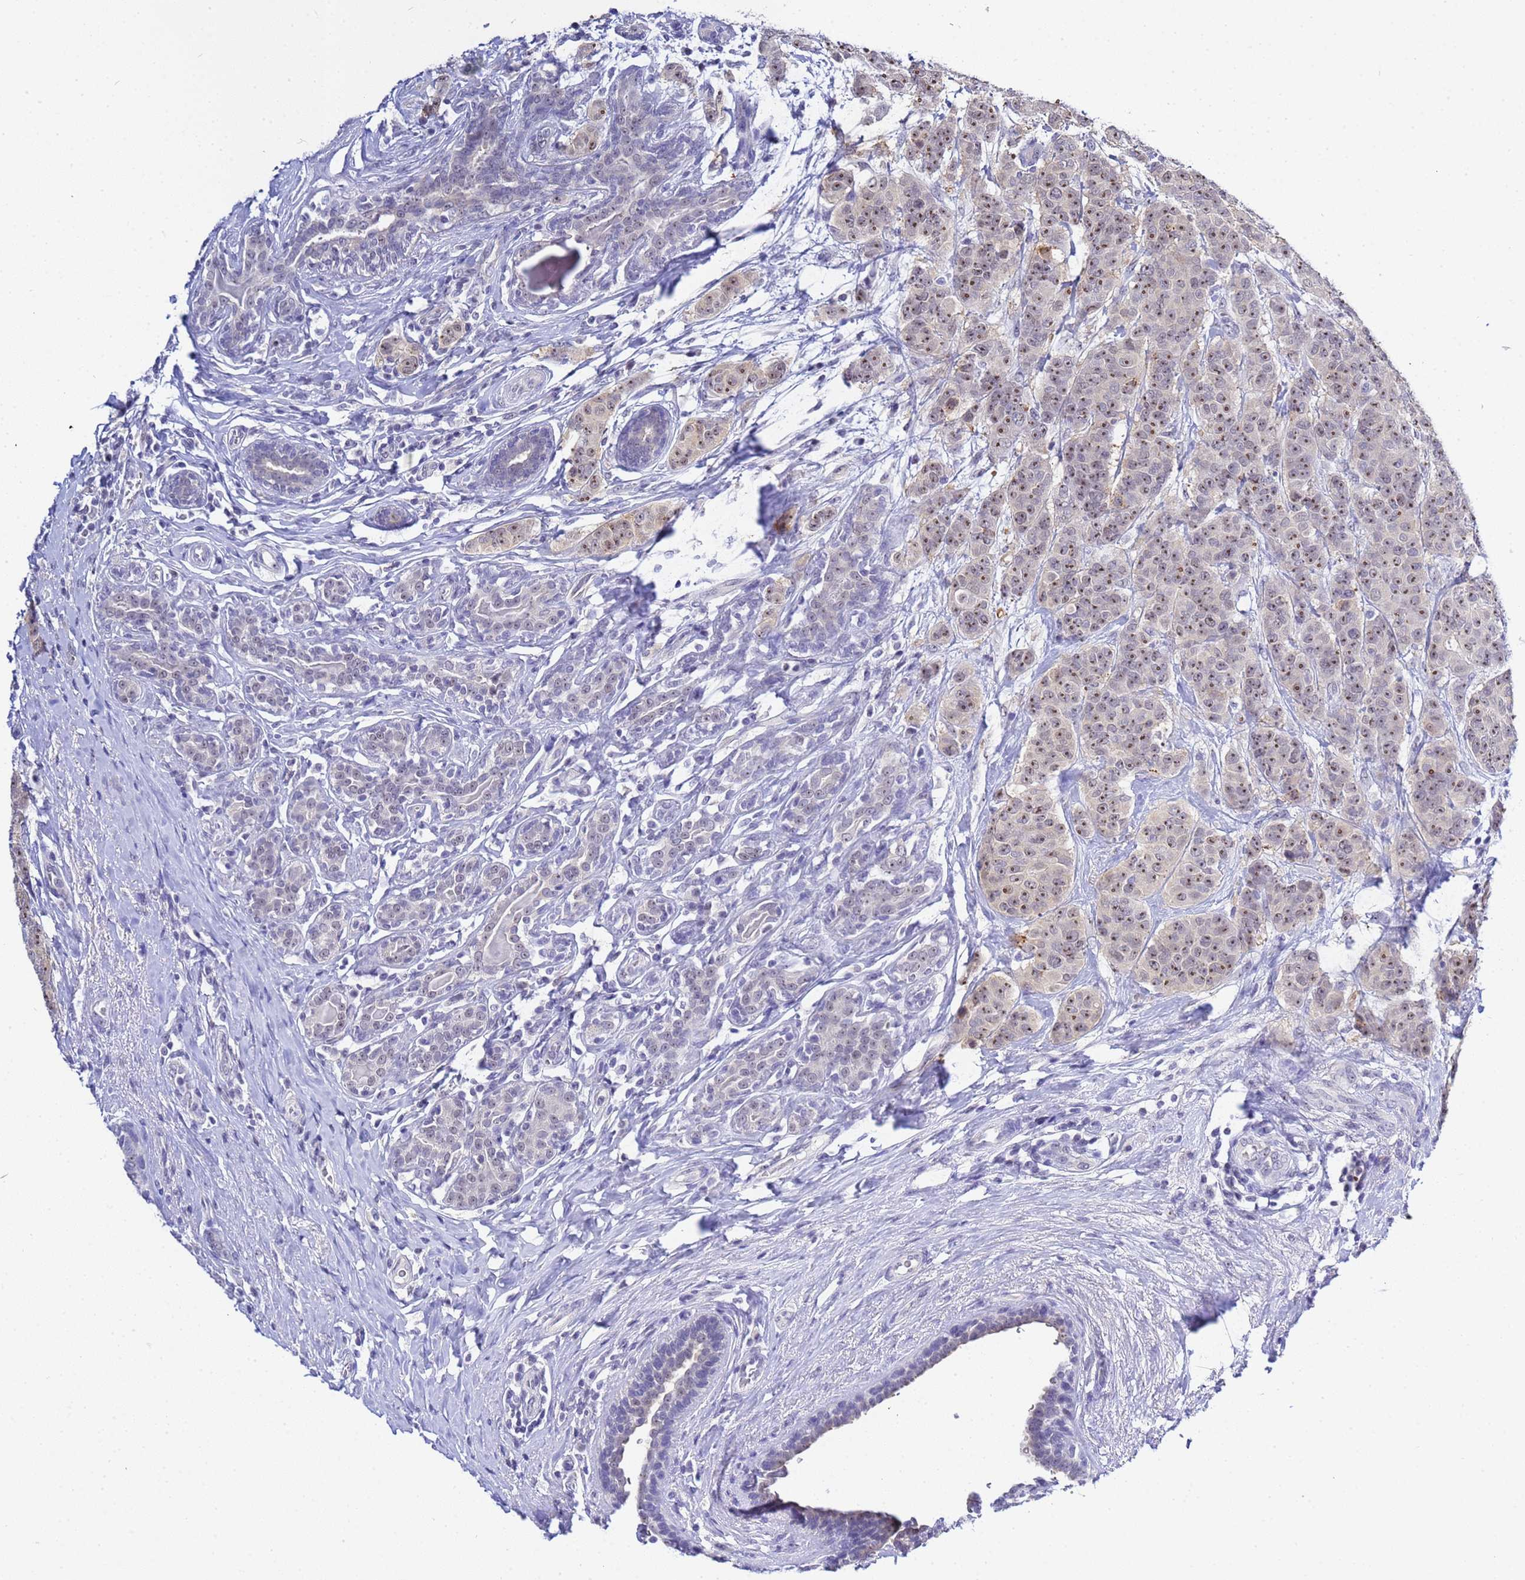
{"staining": {"intensity": "weak", "quantity": "25%-75%", "location": "nuclear"}, "tissue": "breast cancer", "cell_type": "Tumor cells", "image_type": "cancer", "snomed": [{"axis": "morphology", "description": "Duct carcinoma"}, {"axis": "topography", "description": "Breast"}], "caption": "Brown immunohistochemical staining in human breast cancer demonstrates weak nuclear positivity in about 25%-75% of tumor cells.", "gene": "ACTL6B", "patient": {"sex": "female", "age": 40}}